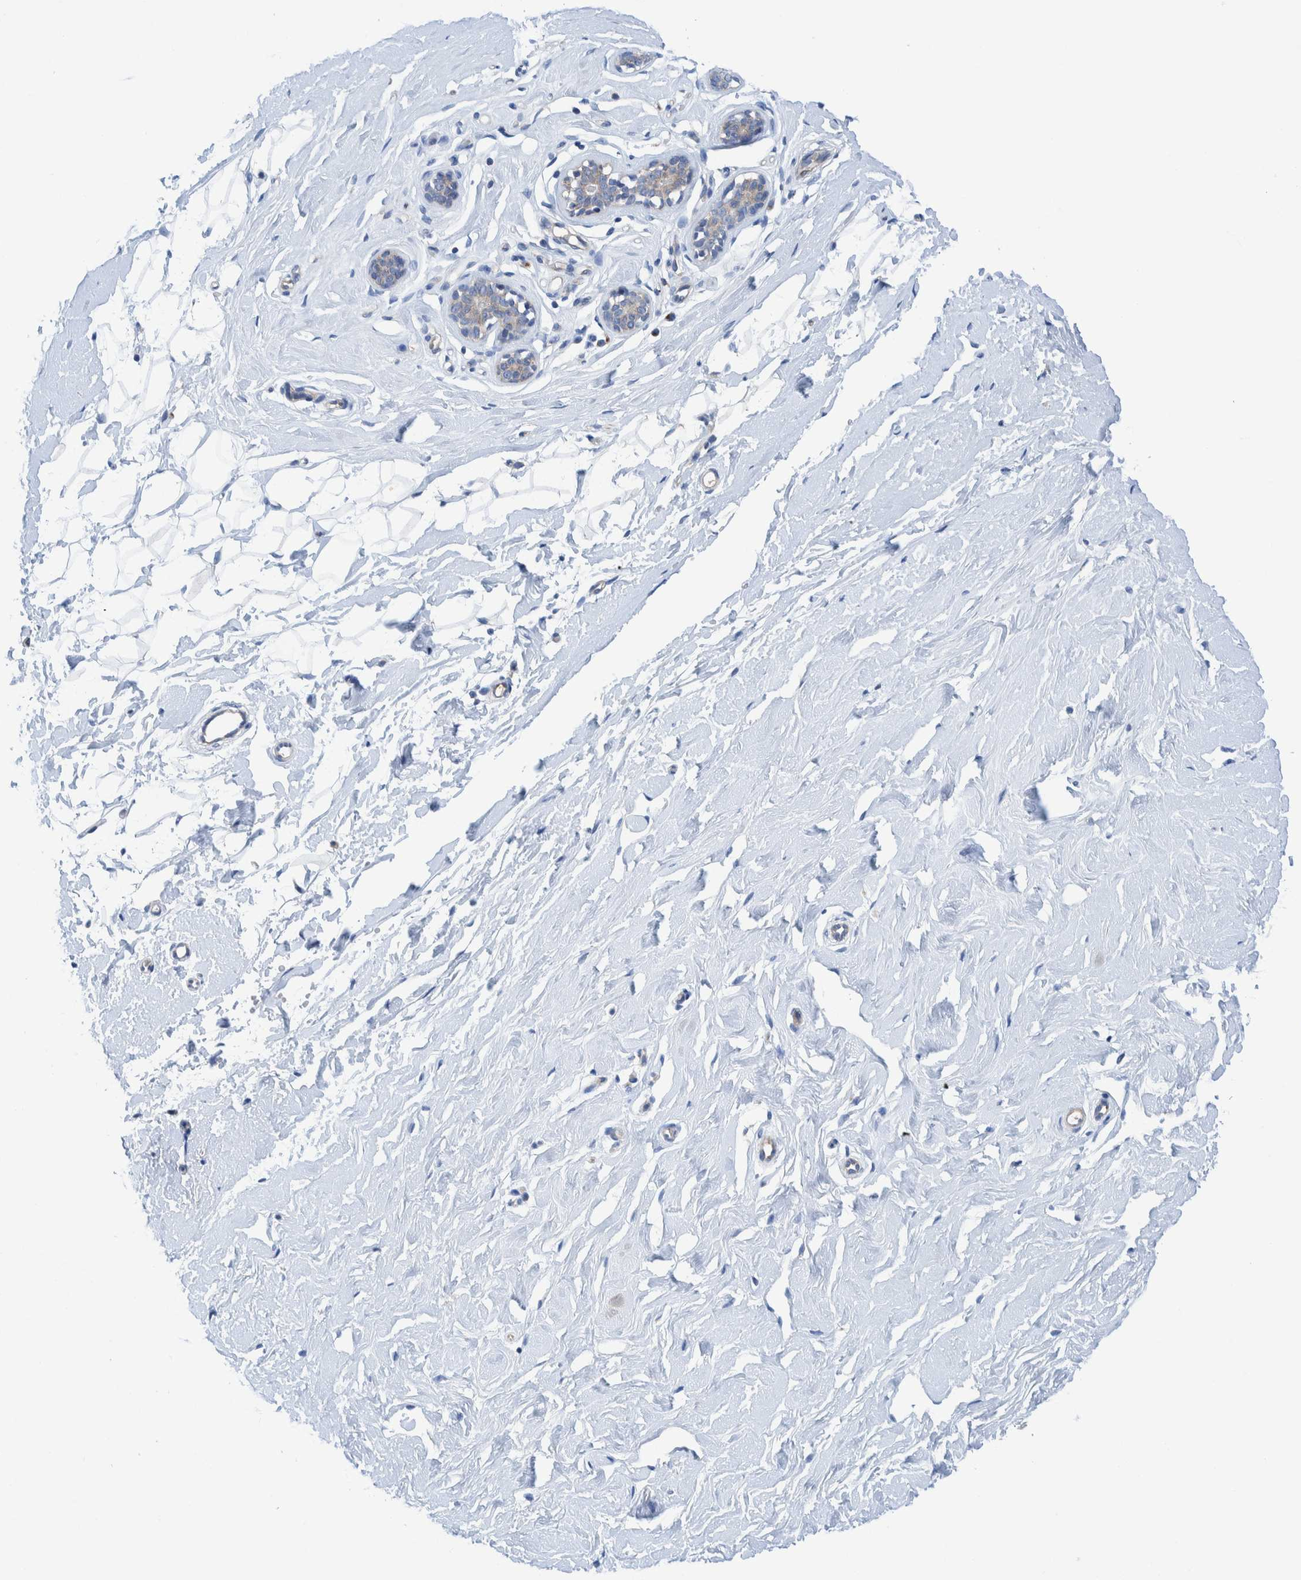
{"staining": {"intensity": "negative", "quantity": "none", "location": "none"}, "tissue": "breast", "cell_type": "Adipocytes", "image_type": "normal", "snomed": [{"axis": "morphology", "description": "Normal tissue, NOS"}, {"axis": "topography", "description": "Breast"}], "caption": "High magnification brightfield microscopy of unremarkable breast stained with DAB (3,3'-diaminobenzidine) (brown) and counterstained with hematoxylin (blue): adipocytes show no significant positivity. (Stains: DAB IHC with hematoxylin counter stain, Microscopy: brightfield microscopy at high magnification).", "gene": "TRIM58", "patient": {"sex": "female", "age": 23}}